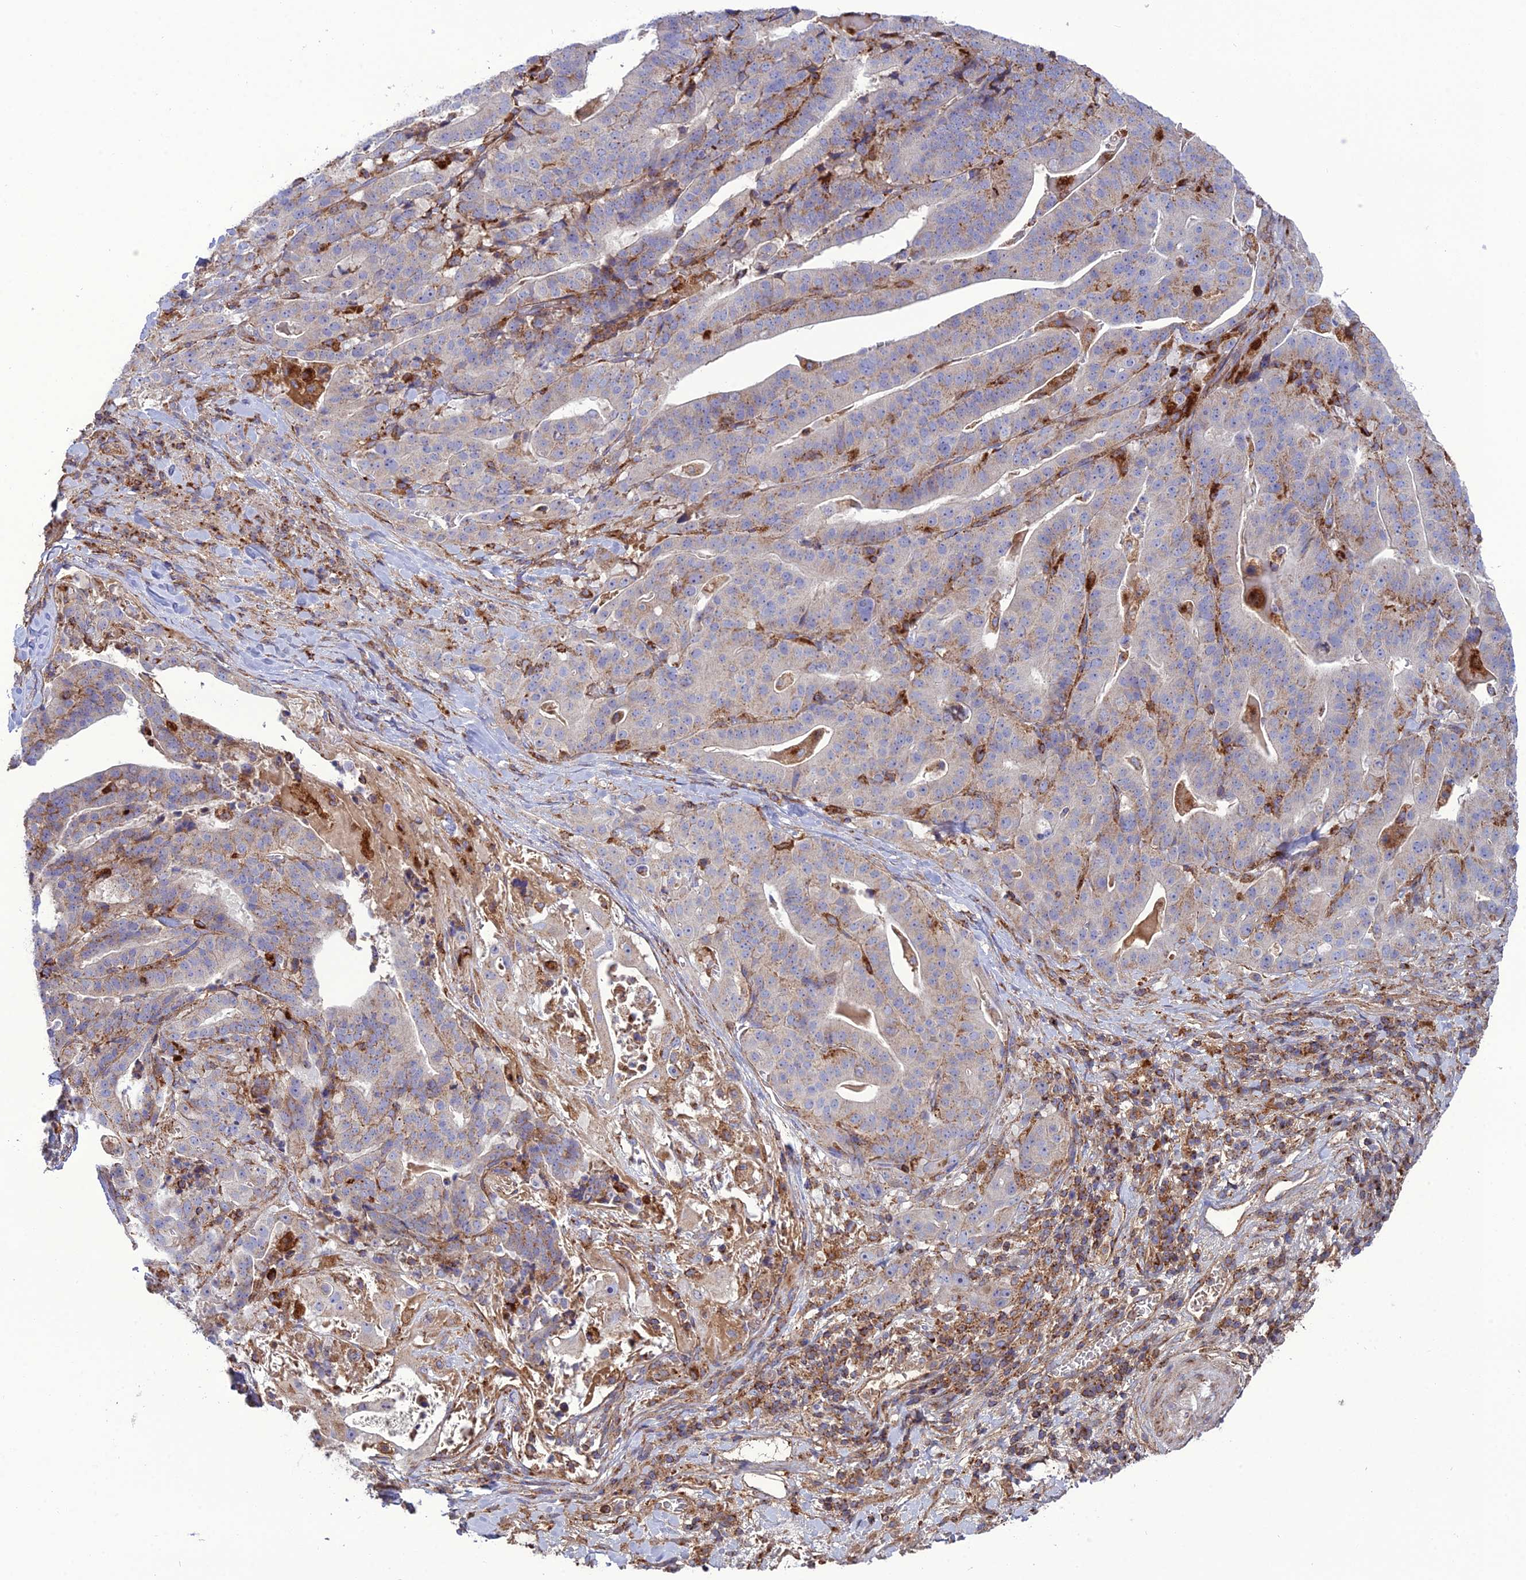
{"staining": {"intensity": "weak", "quantity": "25%-75%", "location": "cytoplasmic/membranous"}, "tissue": "stomach cancer", "cell_type": "Tumor cells", "image_type": "cancer", "snomed": [{"axis": "morphology", "description": "Adenocarcinoma, NOS"}, {"axis": "topography", "description": "Stomach"}], "caption": "There is low levels of weak cytoplasmic/membranous staining in tumor cells of stomach cancer (adenocarcinoma), as demonstrated by immunohistochemical staining (brown color).", "gene": "LNPEP", "patient": {"sex": "male", "age": 48}}